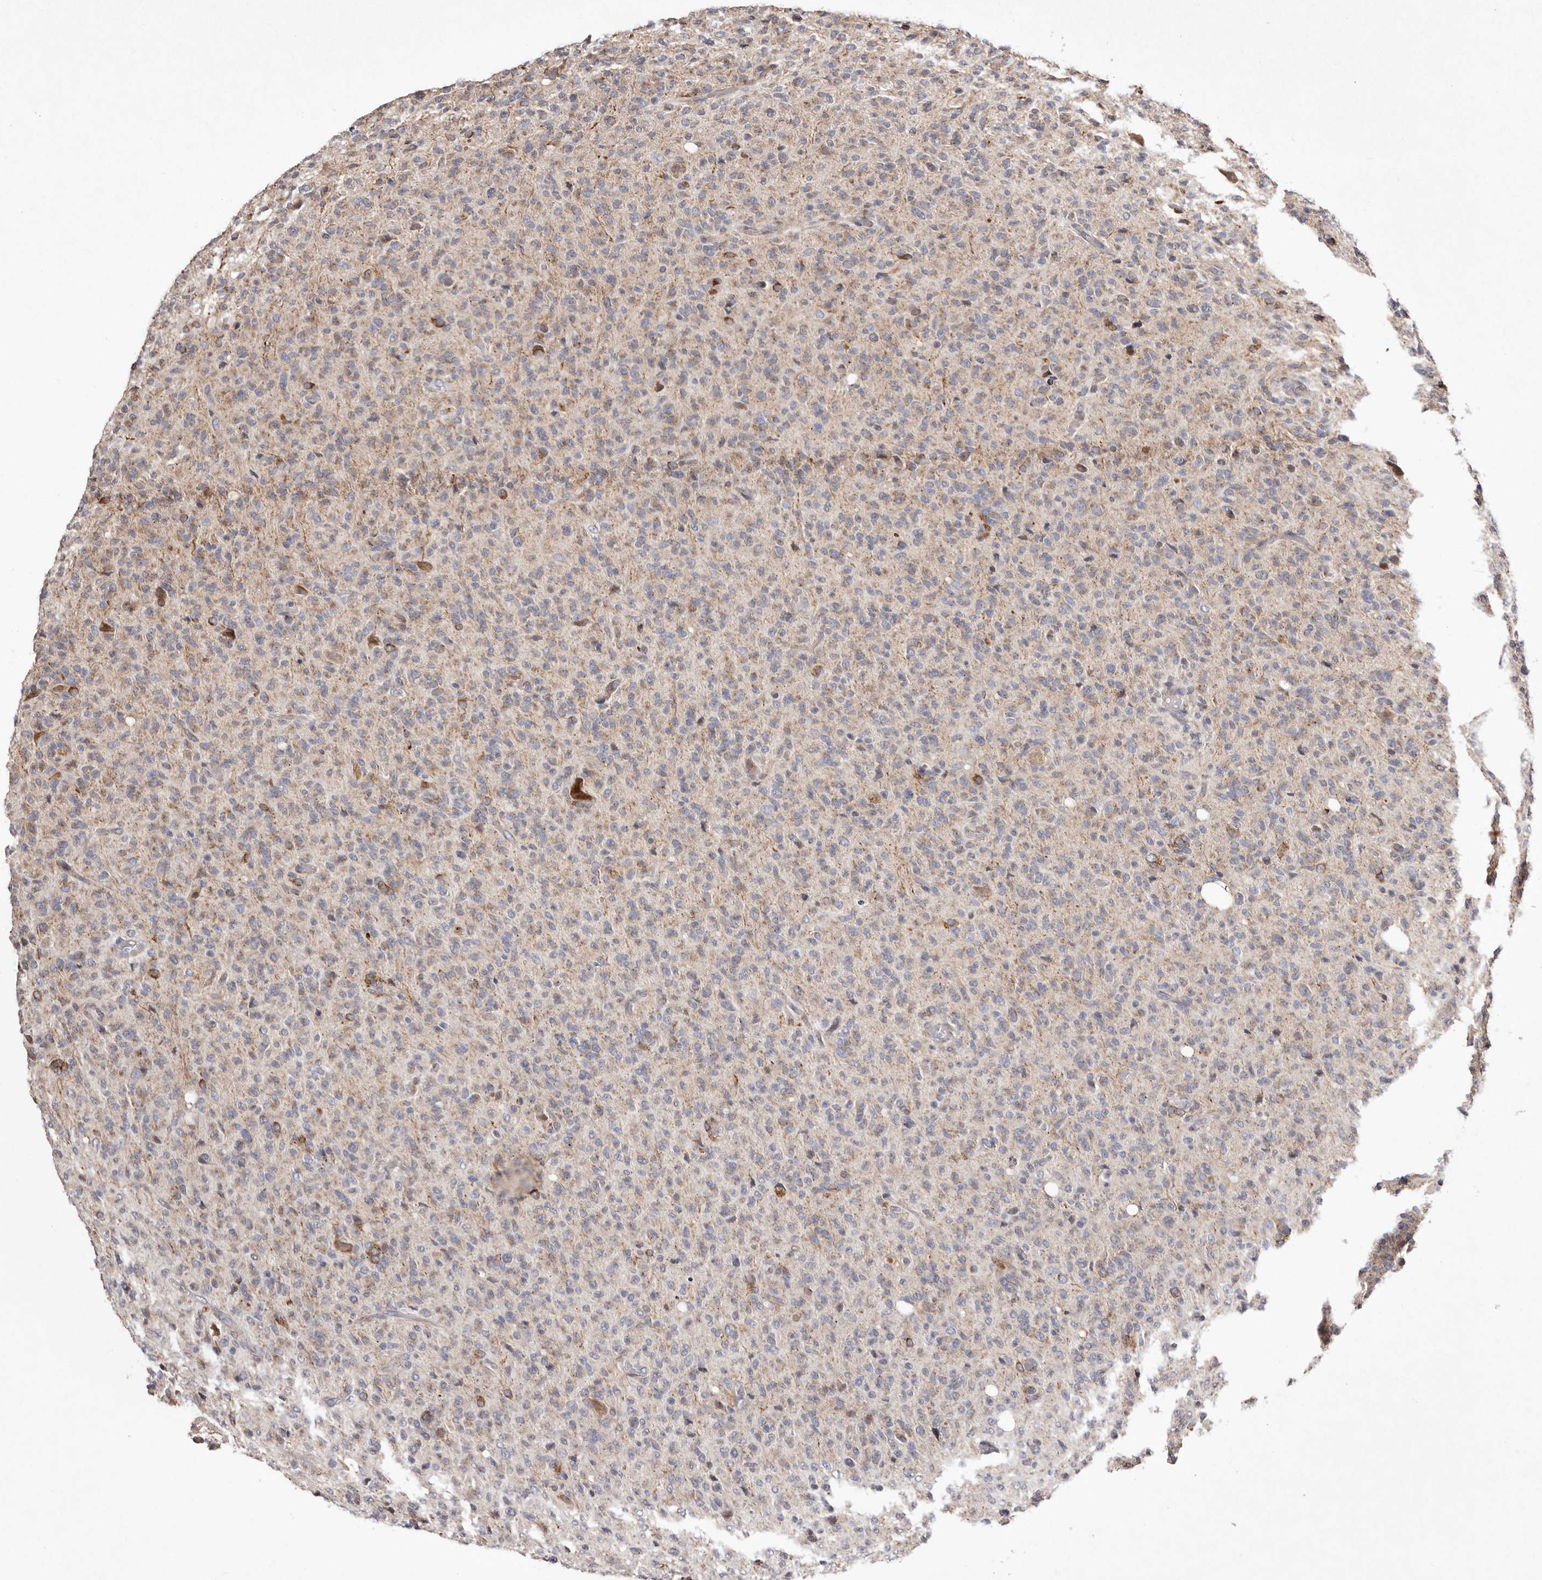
{"staining": {"intensity": "negative", "quantity": "none", "location": "none"}, "tissue": "glioma", "cell_type": "Tumor cells", "image_type": "cancer", "snomed": [{"axis": "morphology", "description": "Glioma, malignant, High grade"}, {"axis": "topography", "description": "Brain"}], "caption": "This is a photomicrograph of immunohistochemistry (IHC) staining of glioma, which shows no expression in tumor cells.", "gene": "TIMM17B", "patient": {"sex": "female", "age": 57}}